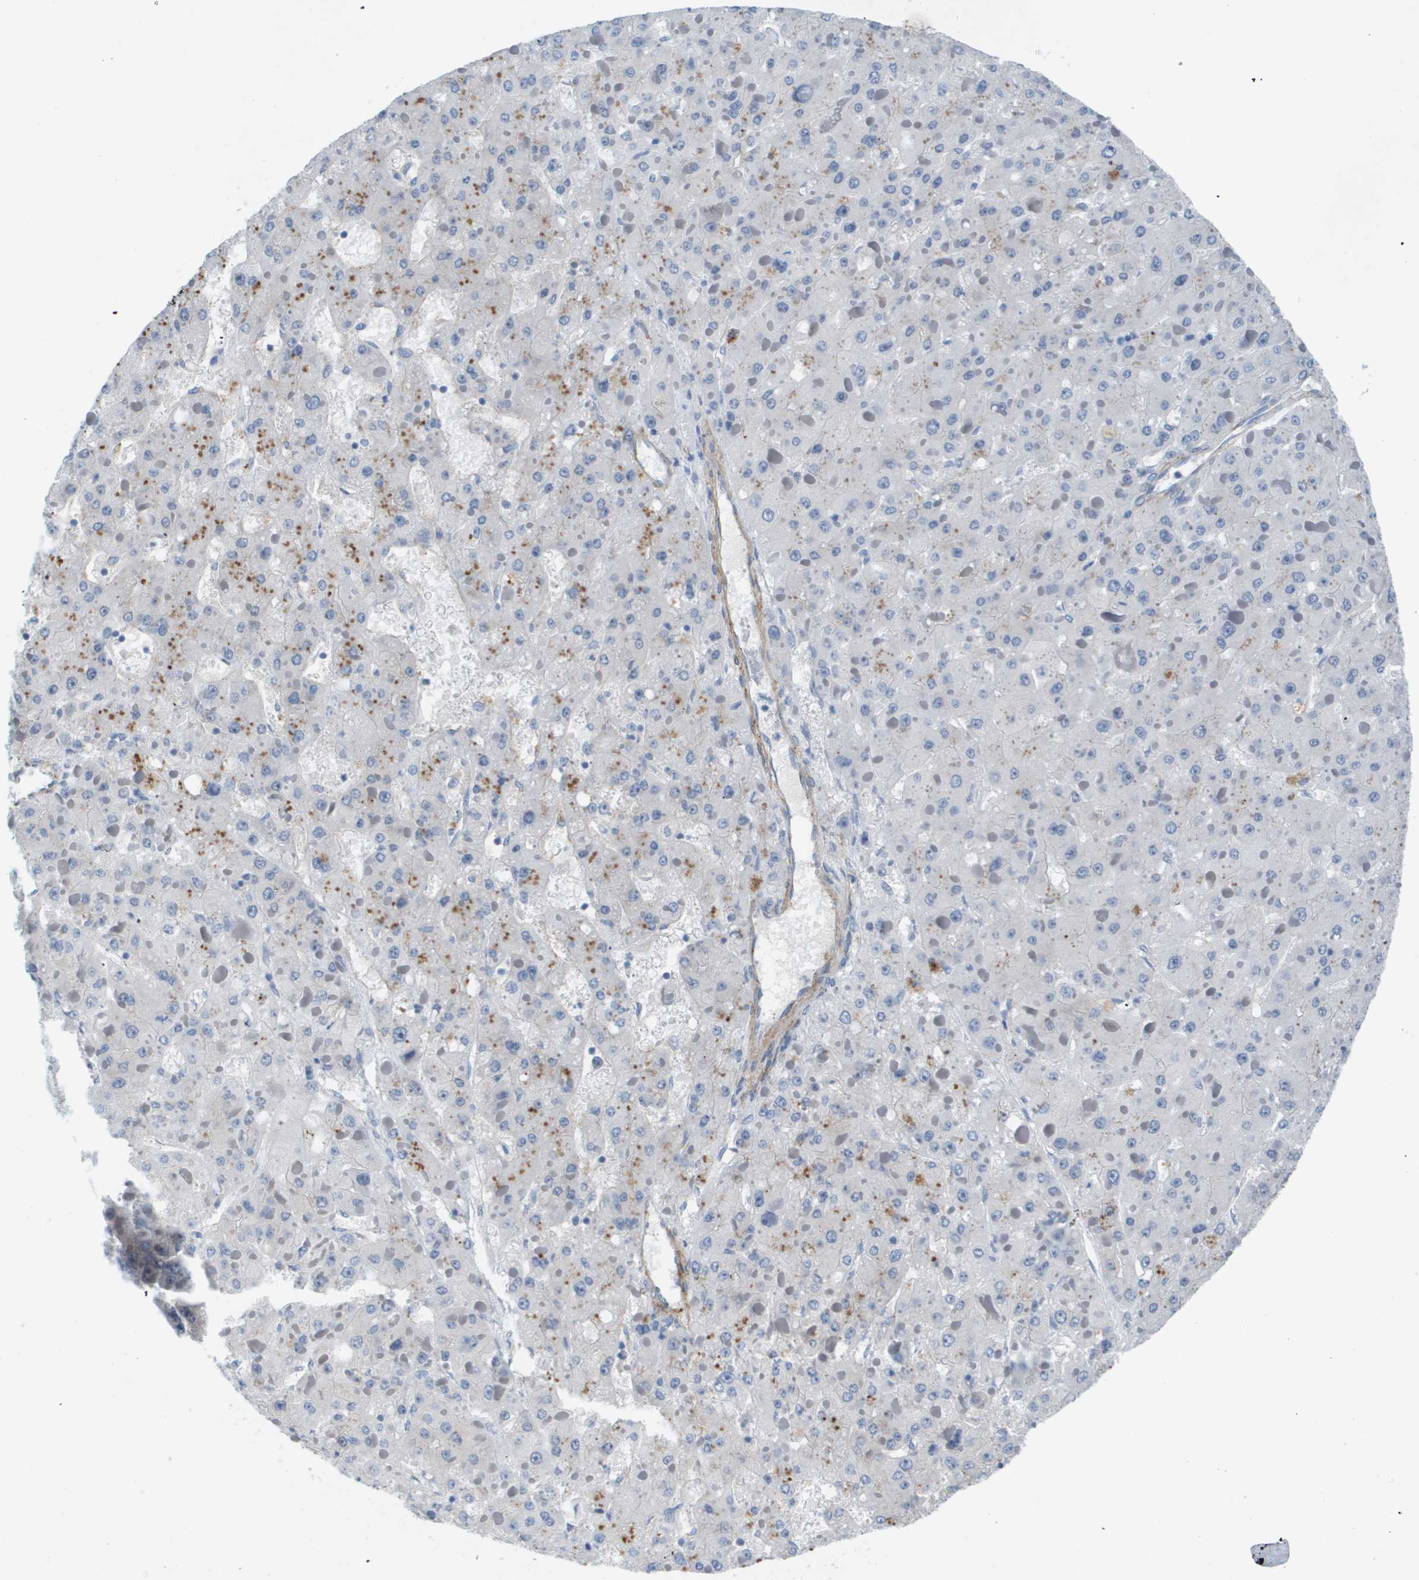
{"staining": {"intensity": "negative", "quantity": "none", "location": "none"}, "tissue": "liver cancer", "cell_type": "Tumor cells", "image_type": "cancer", "snomed": [{"axis": "morphology", "description": "Carcinoma, Hepatocellular, NOS"}, {"axis": "topography", "description": "Liver"}], "caption": "Tumor cells show no significant protein staining in hepatocellular carcinoma (liver).", "gene": "OTUD5", "patient": {"sex": "female", "age": 73}}